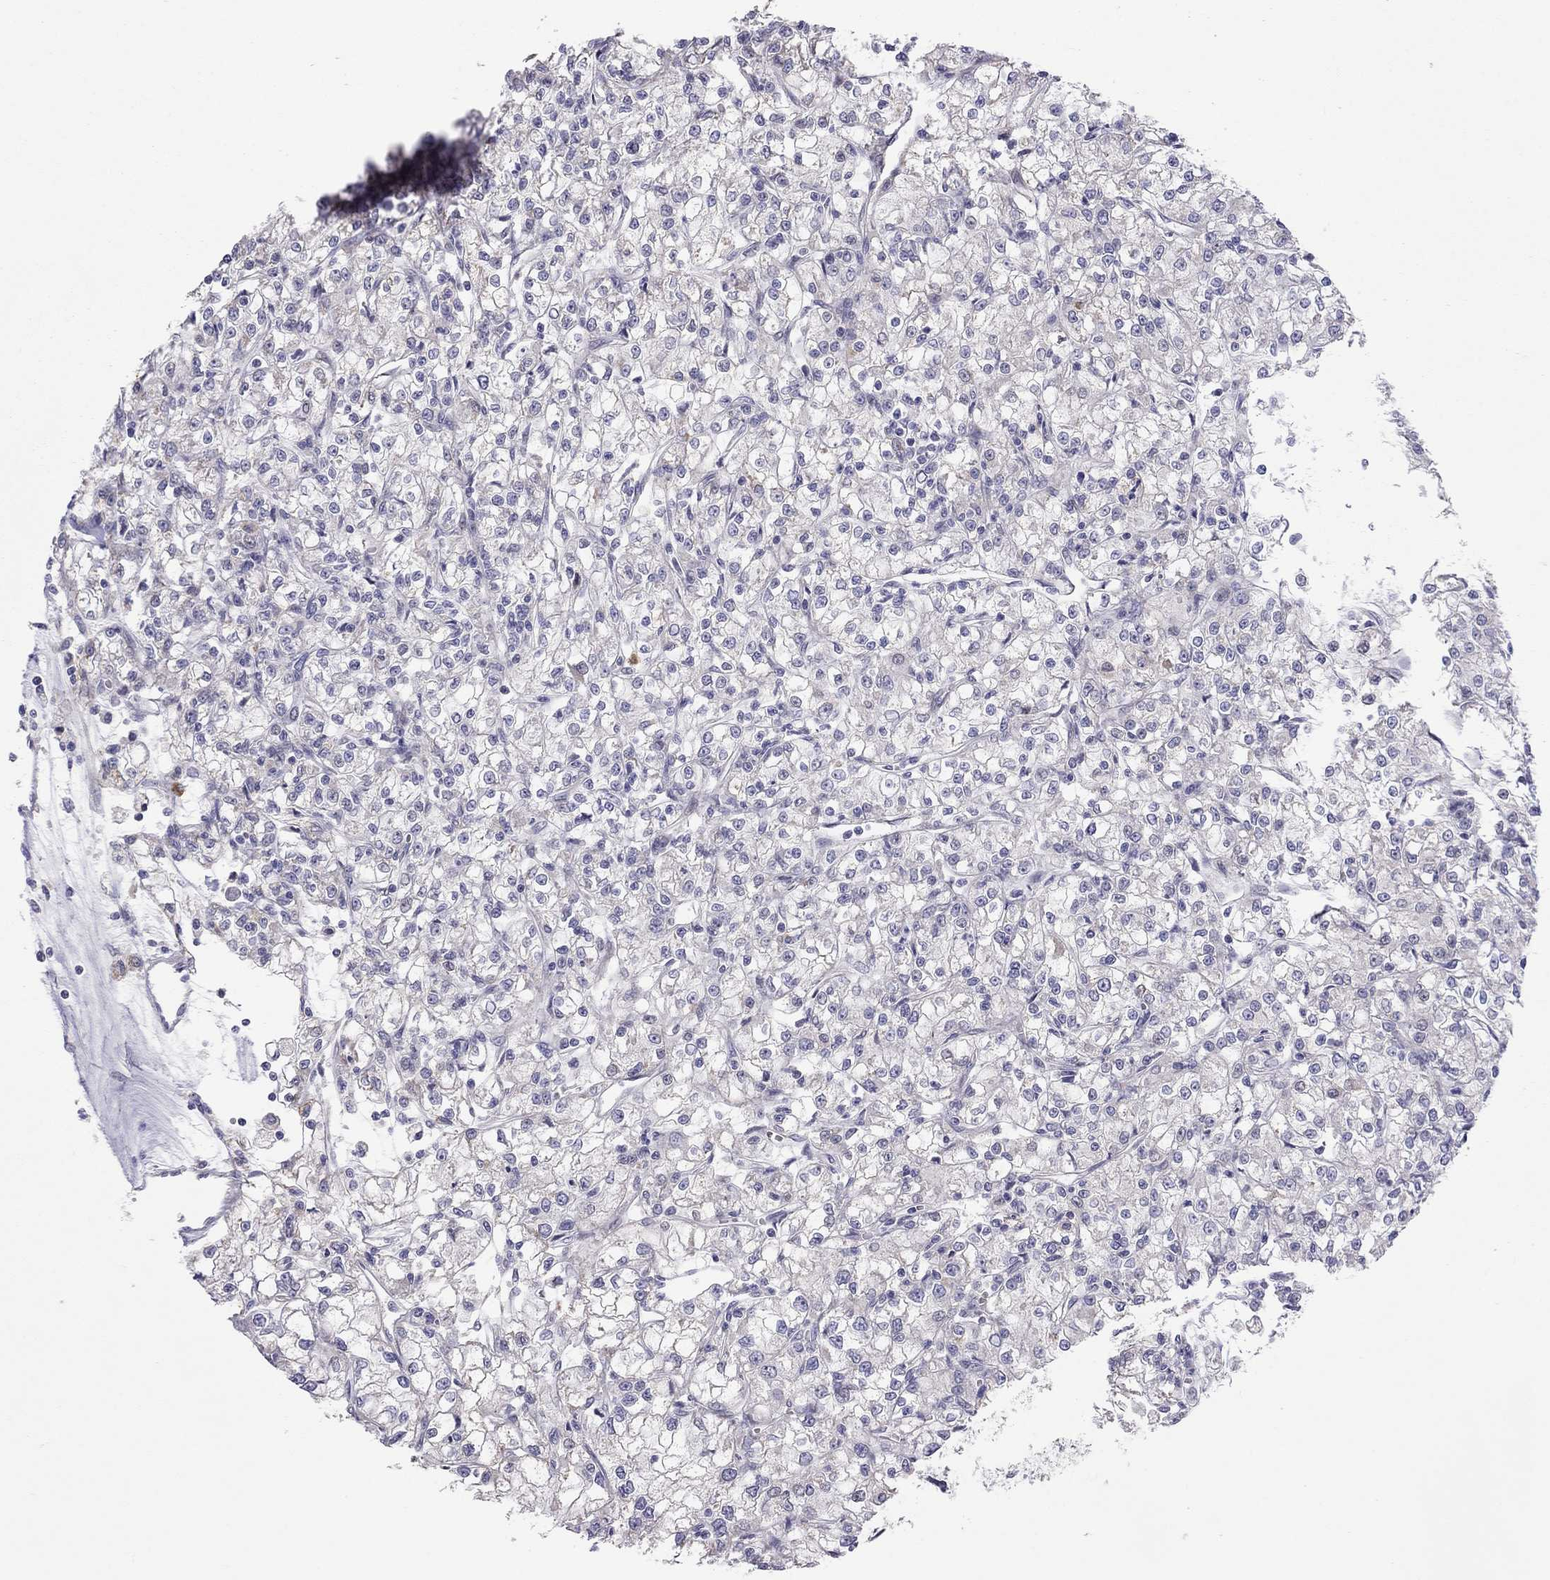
{"staining": {"intensity": "negative", "quantity": "none", "location": "none"}, "tissue": "renal cancer", "cell_type": "Tumor cells", "image_type": "cancer", "snomed": [{"axis": "morphology", "description": "Adenocarcinoma, NOS"}, {"axis": "topography", "description": "Kidney"}], "caption": "Immunohistochemistry (IHC) micrograph of renal adenocarcinoma stained for a protein (brown), which shows no expression in tumor cells. Nuclei are stained in blue.", "gene": "SYTL2", "patient": {"sex": "female", "age": 59}}